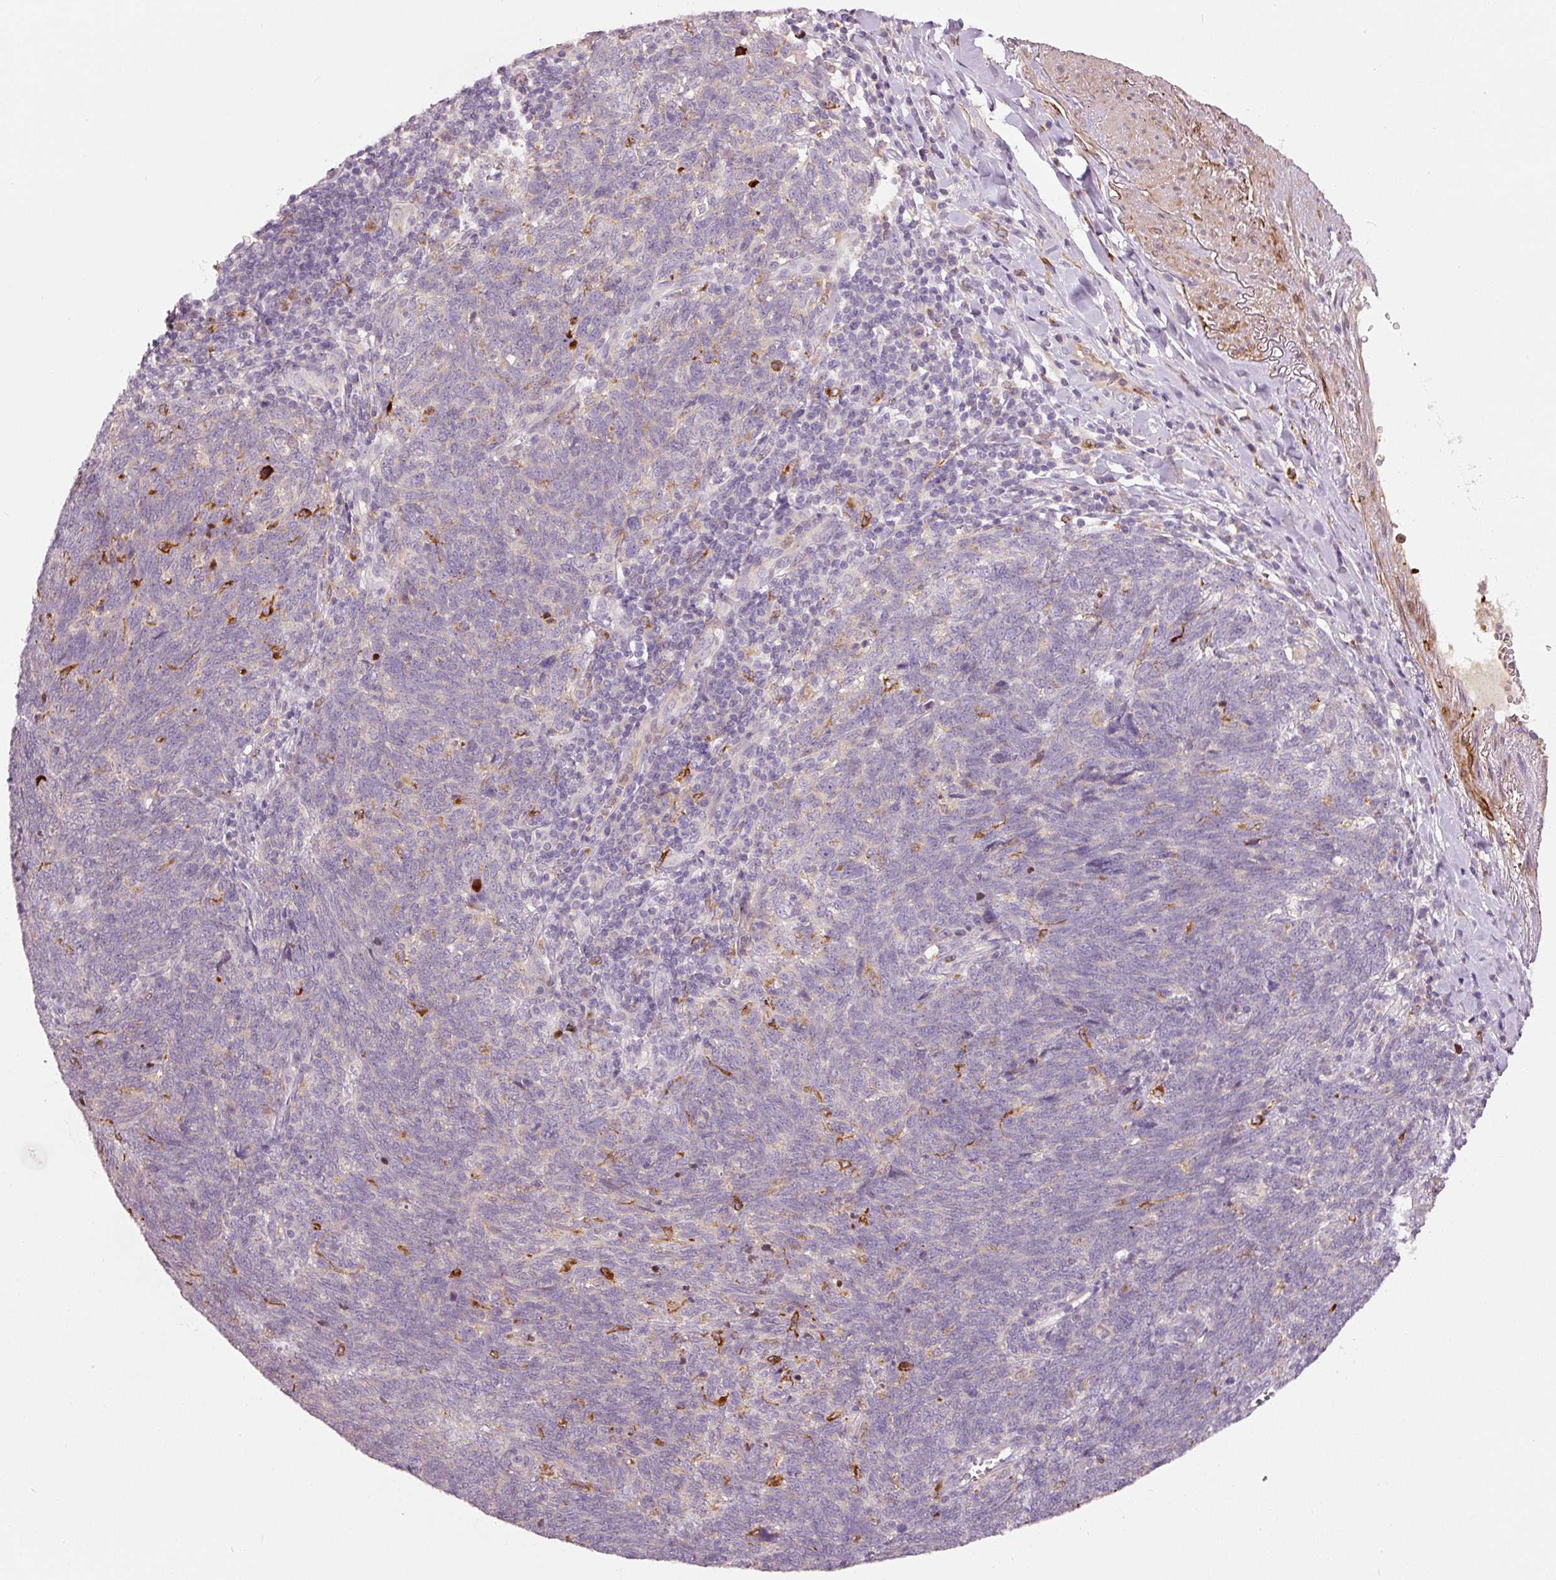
{"staining": {"intensity": "negative", "quantity": "none", "location": "none"}, "tissue": "lung cancer", "cell_type": "Tumor cells", "image_type": "cancer", "snomed": [{"axis": "morphology", "description": "Squamous cell carcinoma, NOS"}, {"axis": "topography", "description": "Lung"}], "caption": "Immunohistochemistry (IHC) image of neoplastic tissue: human lung cancer (squamous cell carcinoma) stained with DAB demonstrates no significant protein expression in tumor cells. (DAB IHC visualized using brightfield microscopy, high magnification).", "gene": "KLHL21", "patient": {"sex": "female", "age": 72}}